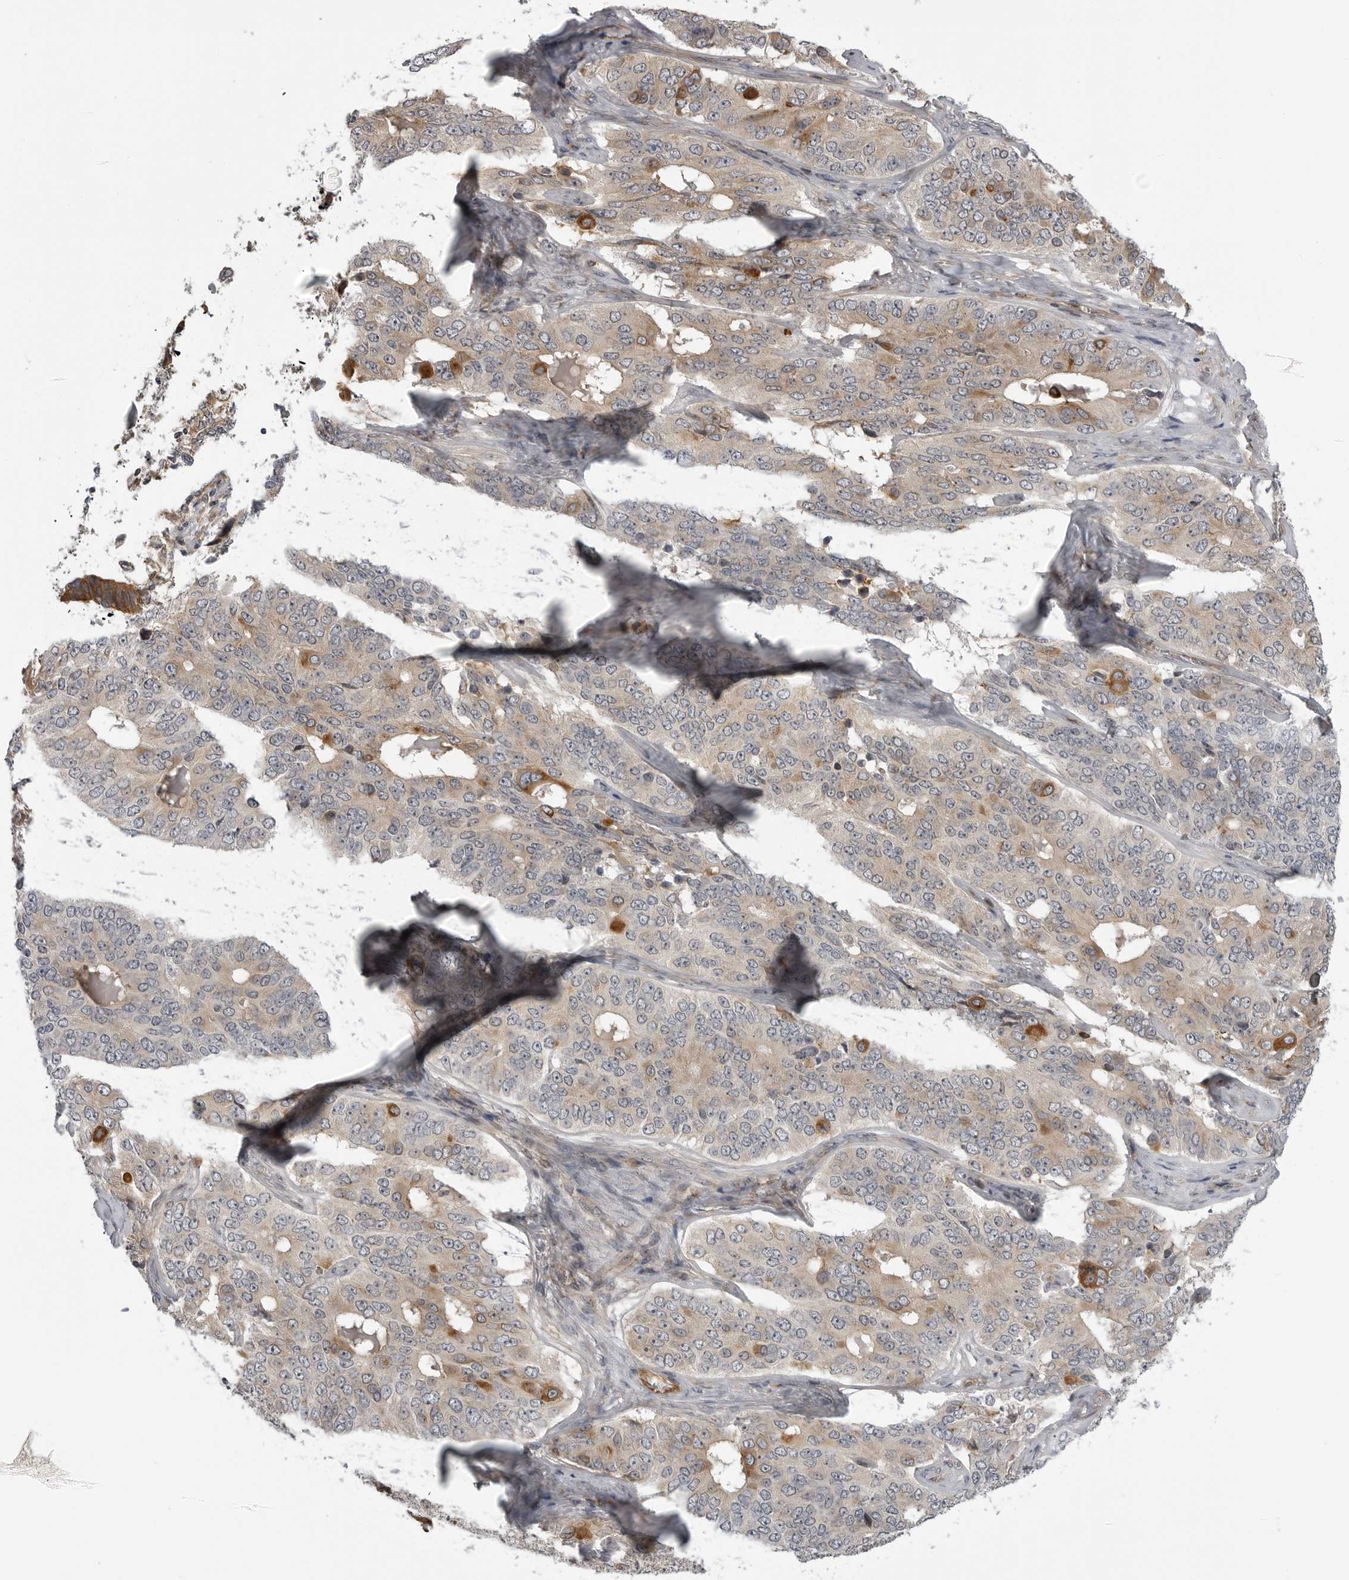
{"staining": {"intensity": "moderate", "quantity": "<25%", "location": "cytoplasmic/membranous"}, "tissue": "ovarian cancer", "cell_type": "Tumor cells", "image_type": "cancer", "snomed": [{"axis": "morphology", "description": "Carcinoma, endometroid"}, {"axis": "topography", "description": "Ovary"}], "caption": "Human ovarian cancer stained with a protein marker shows moderate staining in tumor cells.", "gene": "LRRC45", "patient": {"sex": "female", "age": 51}}